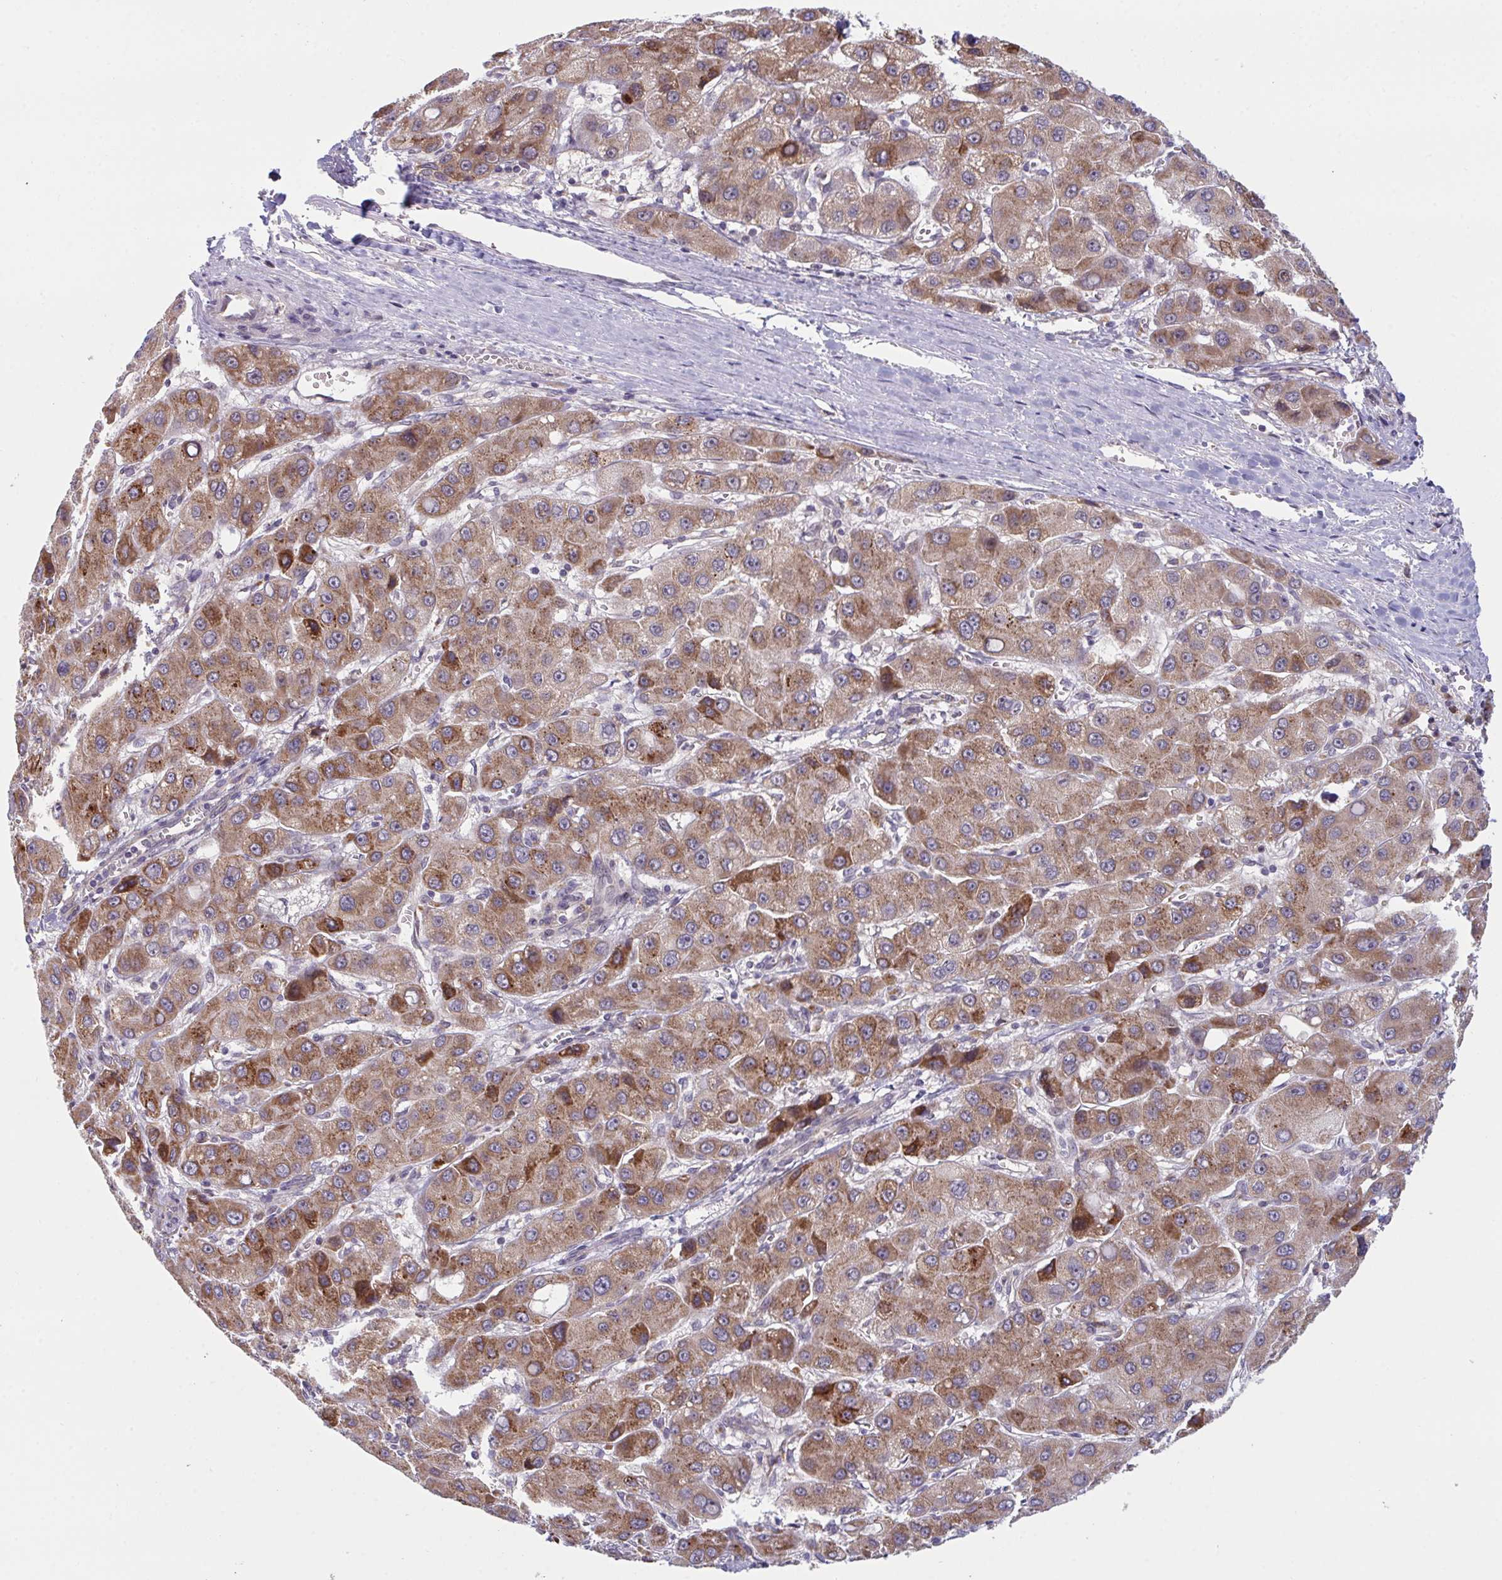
{"staining": {"intensity": "moderate", "quantity": ">75%", "location": "cytoplasmic/membranous"}, "tissue": "liver cancer", "cell_type": "Tumor cells", "image_type": "cancer", "snomed": [{"axis": "morphology", "description": "Carcinoma, Hepatocellular, NOS"}, {"axis": "topography", "description": "Liver"}], "caption": "Protein positivity by immunohistochemistry (IHC) displays moderate cytoplasmic/membranous expression in approximately >75% of tumor cells in hepatocellular carcinoma (liver).", "gene": "XAF1", "patient": {"sex": "male", "age": 55}}